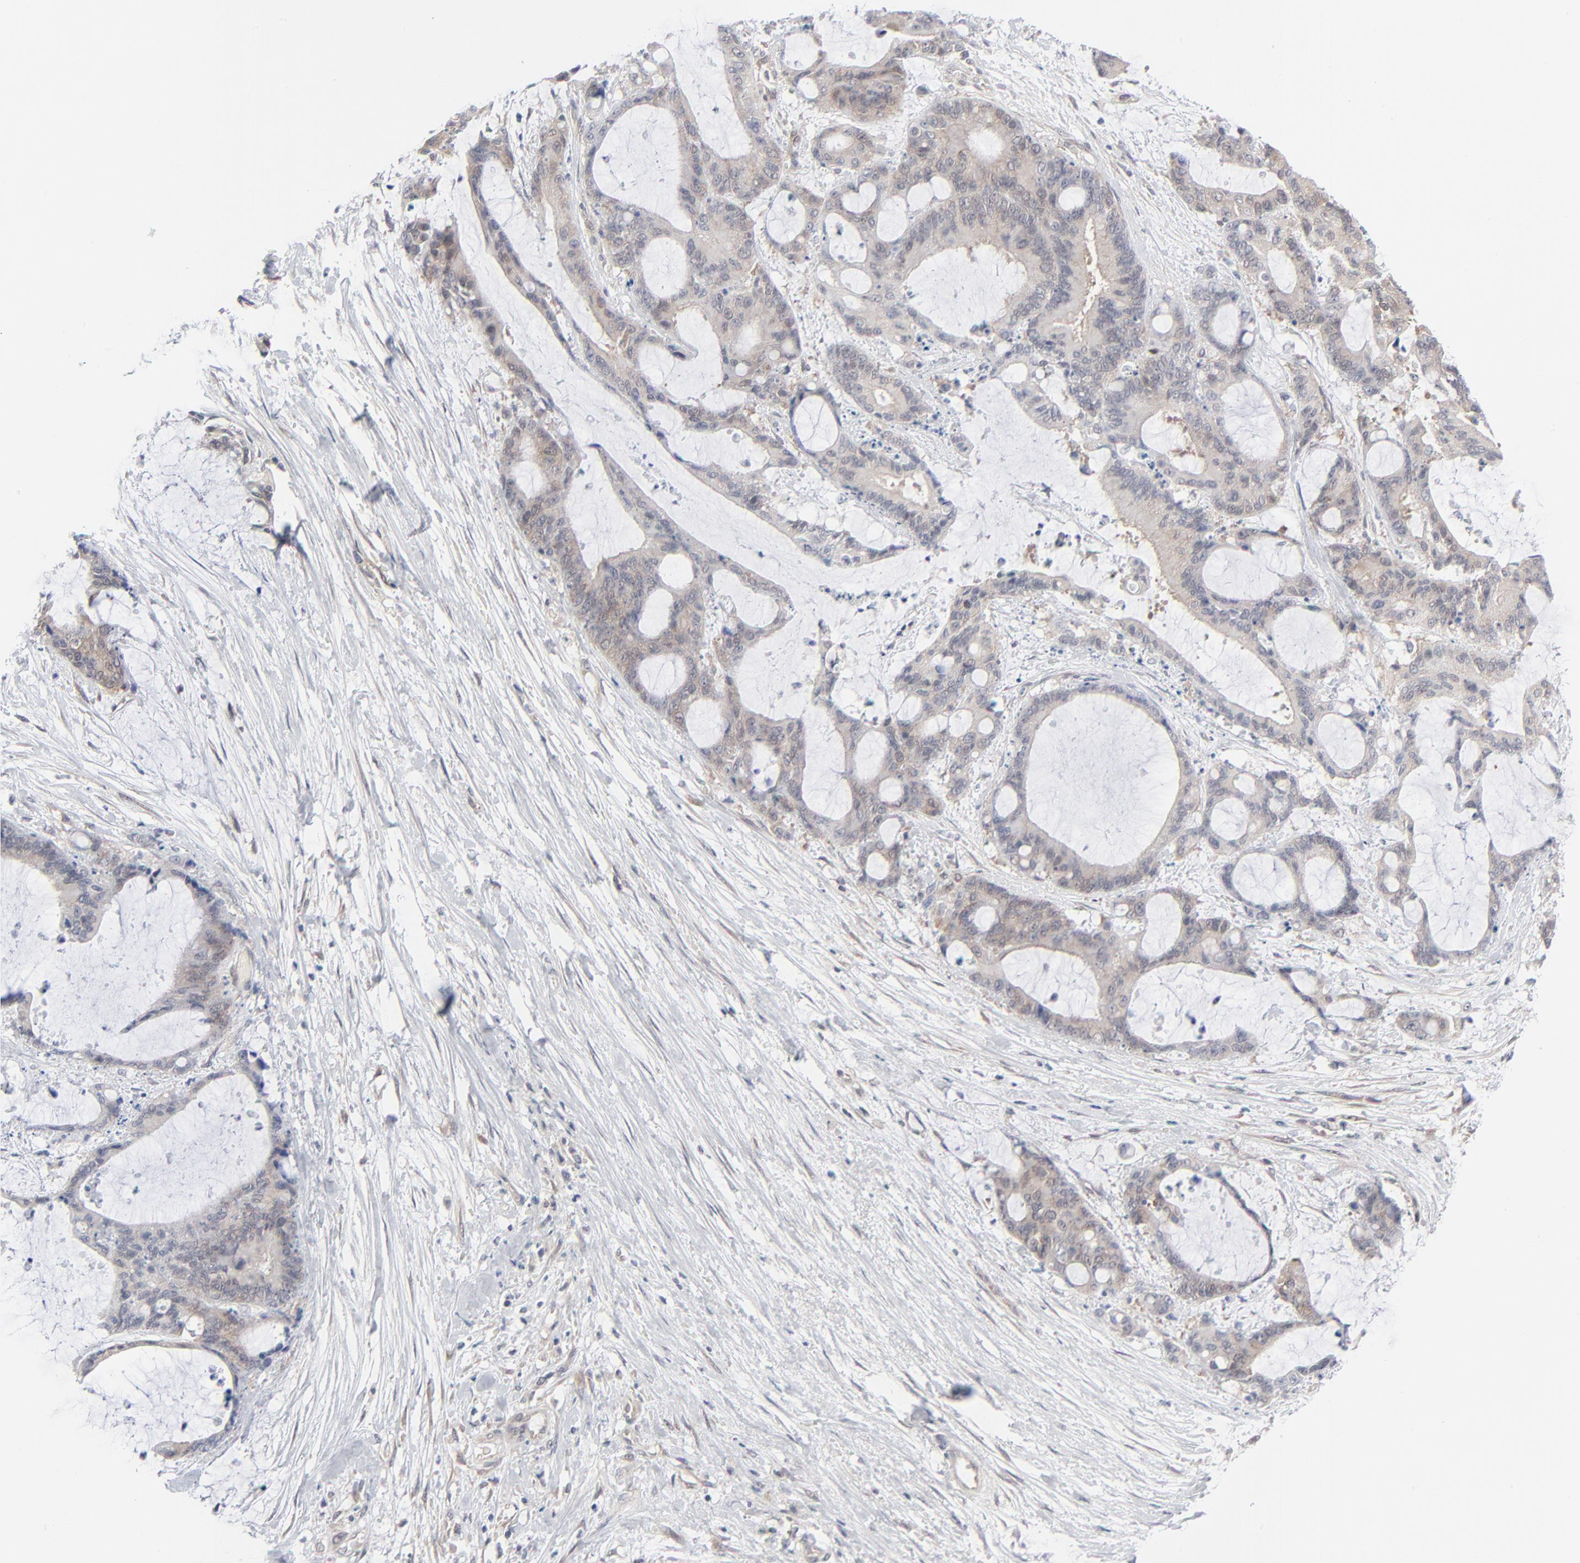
{"staining": {"intensity": "weak", "quantity": "25%-75%", "location": "cytoplasmic/membranous"}, "tissue": "liver cancer", "cell_type": "Tumor cells", "image_type": "cancer", "snomed": [{"axis": "morphology", "description": "Cholangiocarcinoma"}, {"axis": "topography", "description": "Liver"}], "caption": "There is low levels of weak cytoplasmic/membranous positivity in tumor cells of liver cancer, as demonstrated by immunohistochemical staining (brown color).", "gene": "RPS6KB1", "patient": {"sex": "female", "age": 73}}